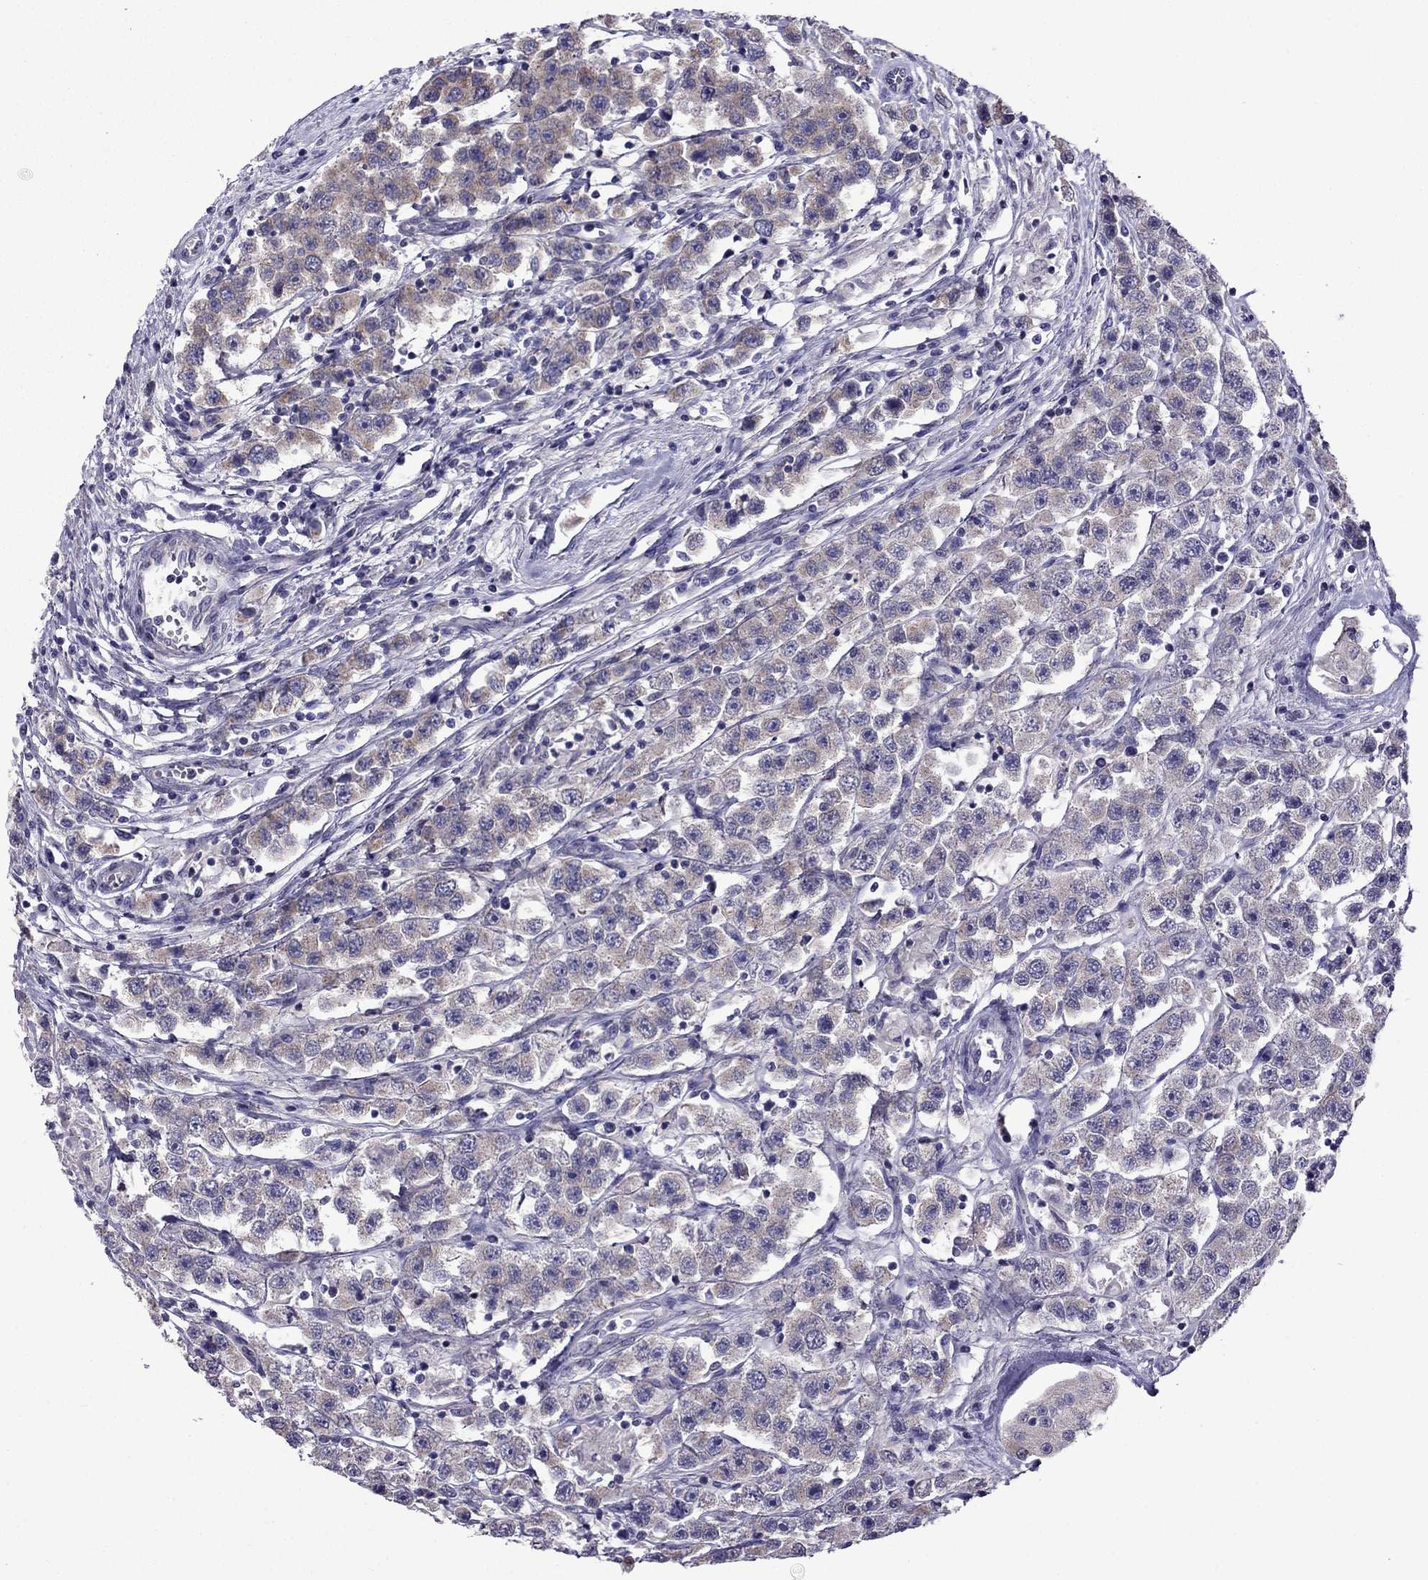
{"staining": {"intensity": "weak", "quantity": ">75%", "location": "cytoplasmic/membranous"}, "tissue": "testis cancer", "cell_type": "Tumor cells", "image_type": "cancer", "snomed": [{"axis": "morphology", "description": "Seminoma, NOS"}, {"axis": "topography", "description": "Testis"}], "caption": "Immunohistochemistry (IHC) photomicrograph of neoplastic tissue: human testis cancer stained using immunohistochemistry shows low levels of weak protein expression localized specifically in the cytoplasmic/membranous of tumor cells, appearing as a cytoplasmic/membranous brown color.", "gene": "SCNN1D", "patient": {"sex": "male", "age": 45}}